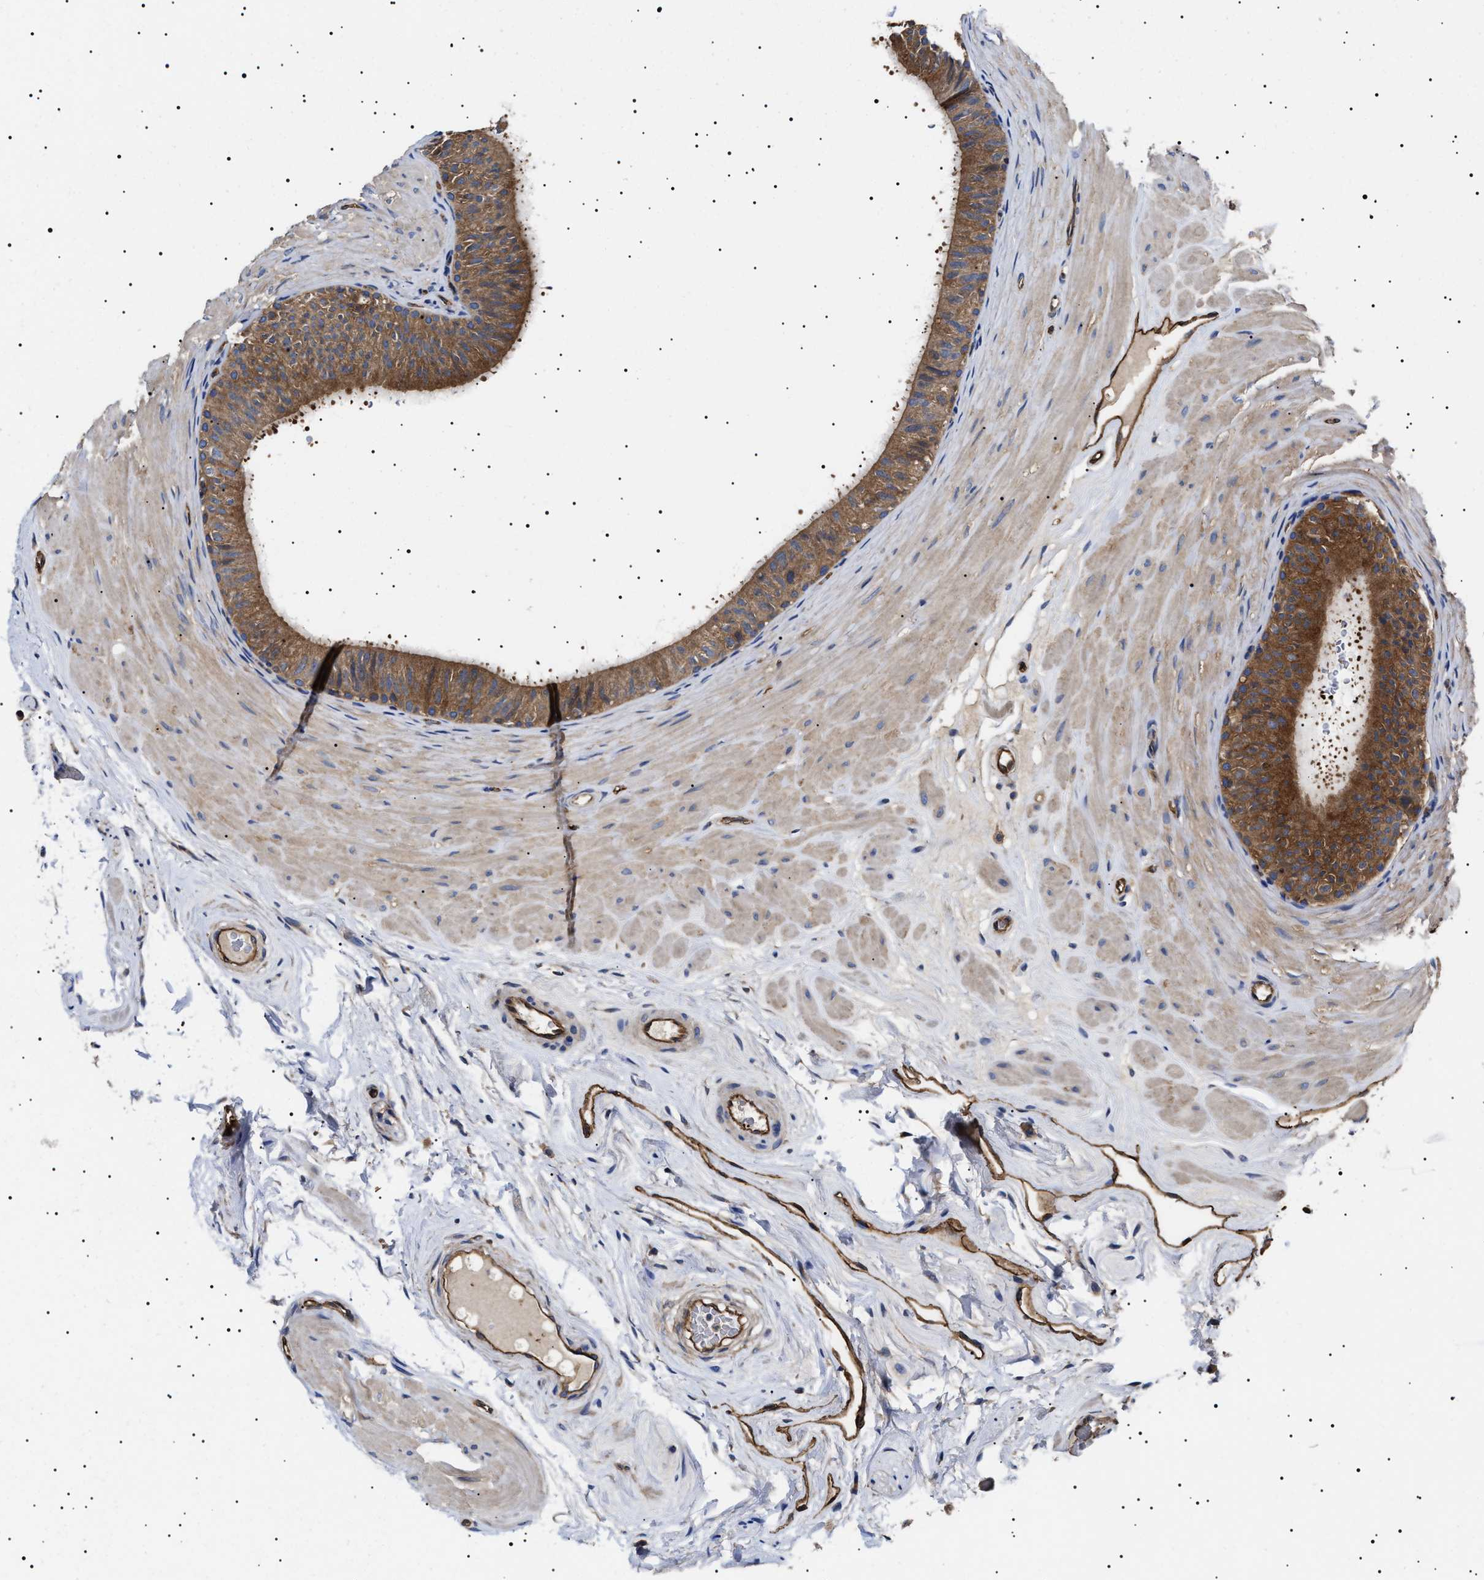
{"staining": {"intensity": "strong", "quantity": ">75%", "location": "cytoplasmic/membranous"}, "tissue": "epididymis", "cell_type": "Glandular cells", "image_type": "normal", "snomed": [{"axis": "morphology", "description": "Normal tissue, NOS"}, {"axis": "topography", "description": "Epididymis"}], "caption": "Strong cytoplasmic/membranous expression is appreciated in approximately >75% of glandular cells in unremarkable epididymis.", "gene": "TPP2", "patient": {"sex": "male", "age": 34}}